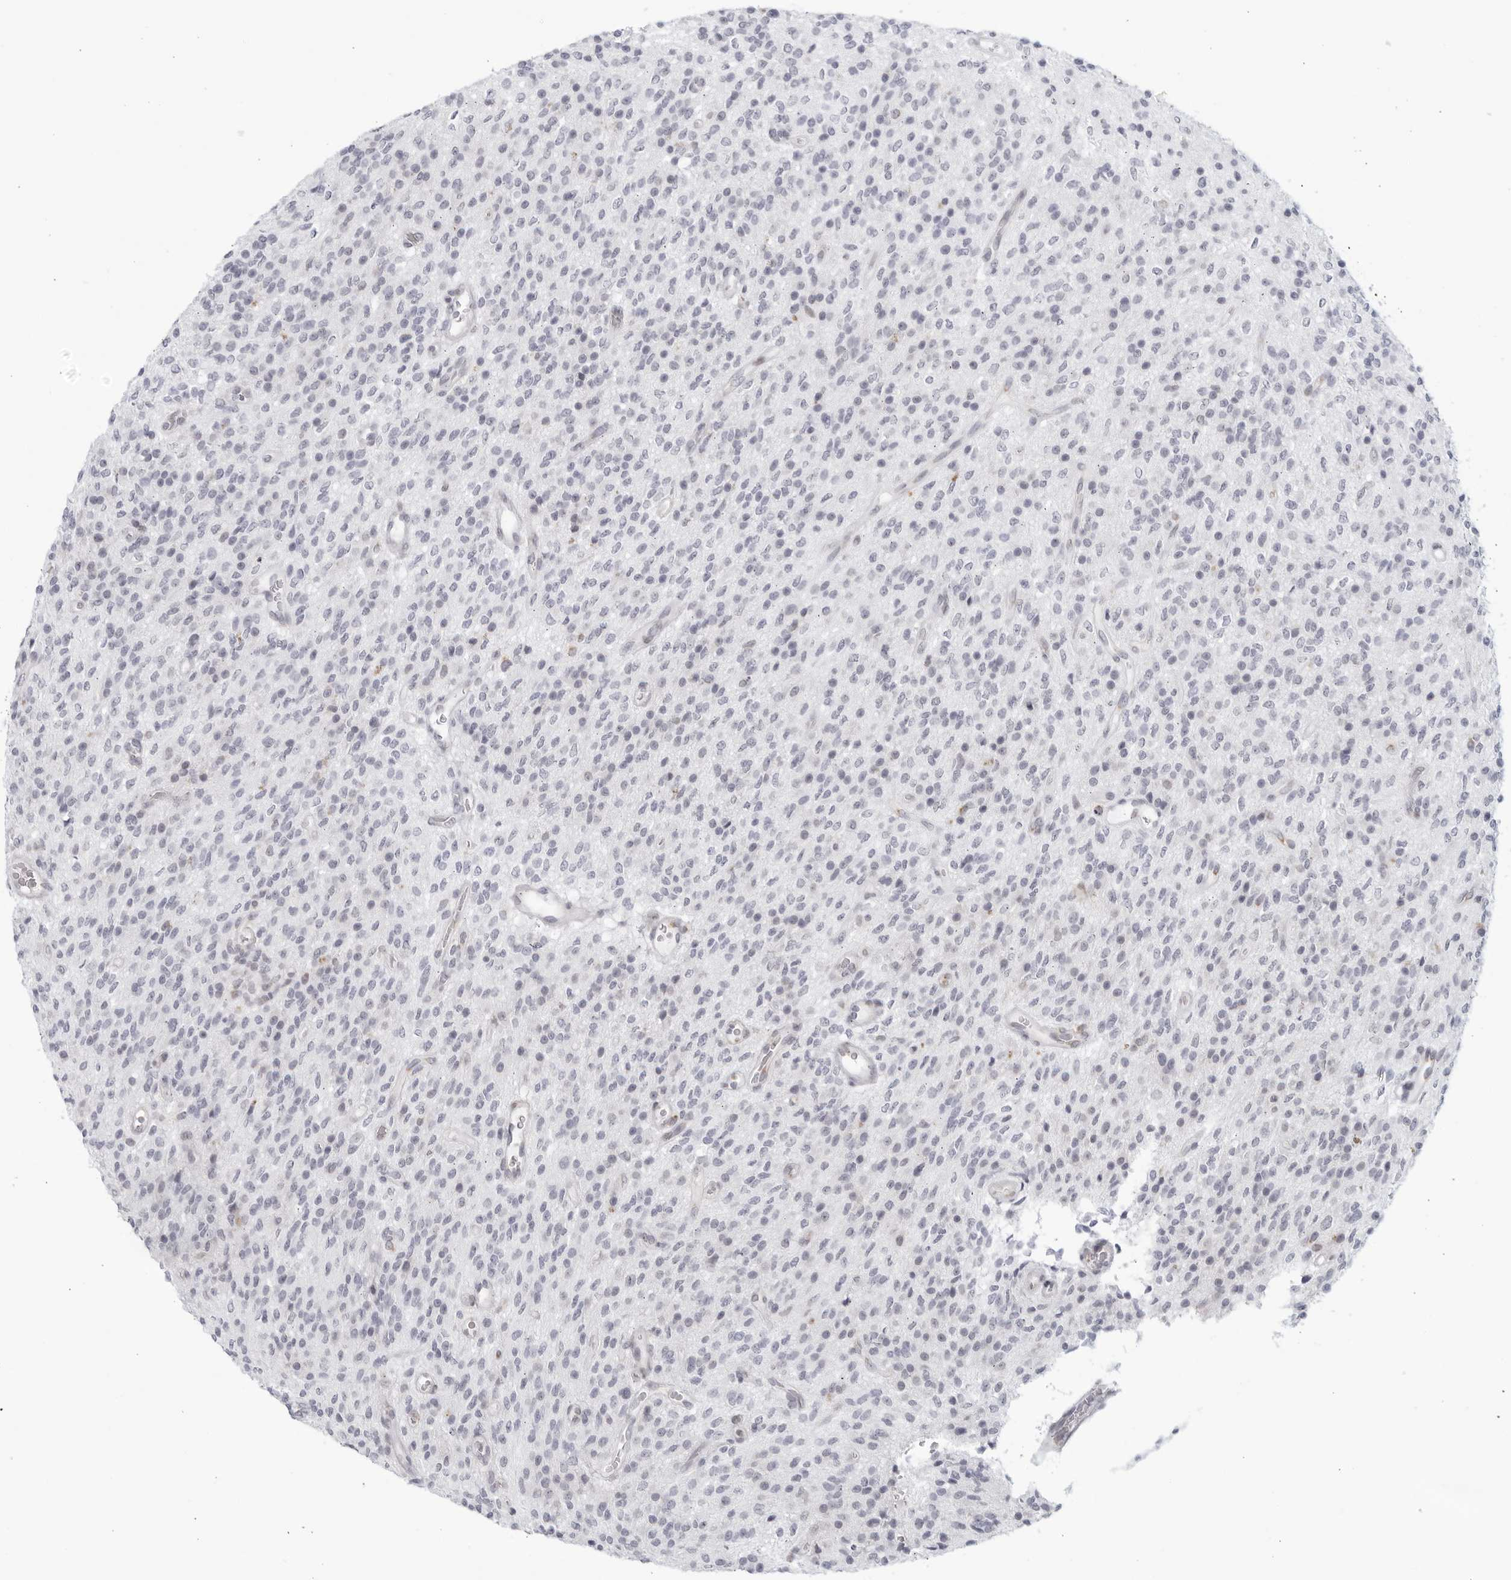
{"staining": {"intensity": "negative", "quantity": "none", "location": "none"}, "tissue": "glioma", "cell_type": "Tumor cells", "image_type": "cancer", "snomed": [{"axis": "morphology", "description": "Glioma, malignant, High grade"}, {"axis": "topography", "description": "Brain"}], "caption": "Immunohistochemistry photomicrograph of human malignant glioma (high-grade) stained for a protein (brown), which demonstrates no positivity in tumor cells.", "gene": "WDTC1", "patient": {"sex": "male", "age": 34}}